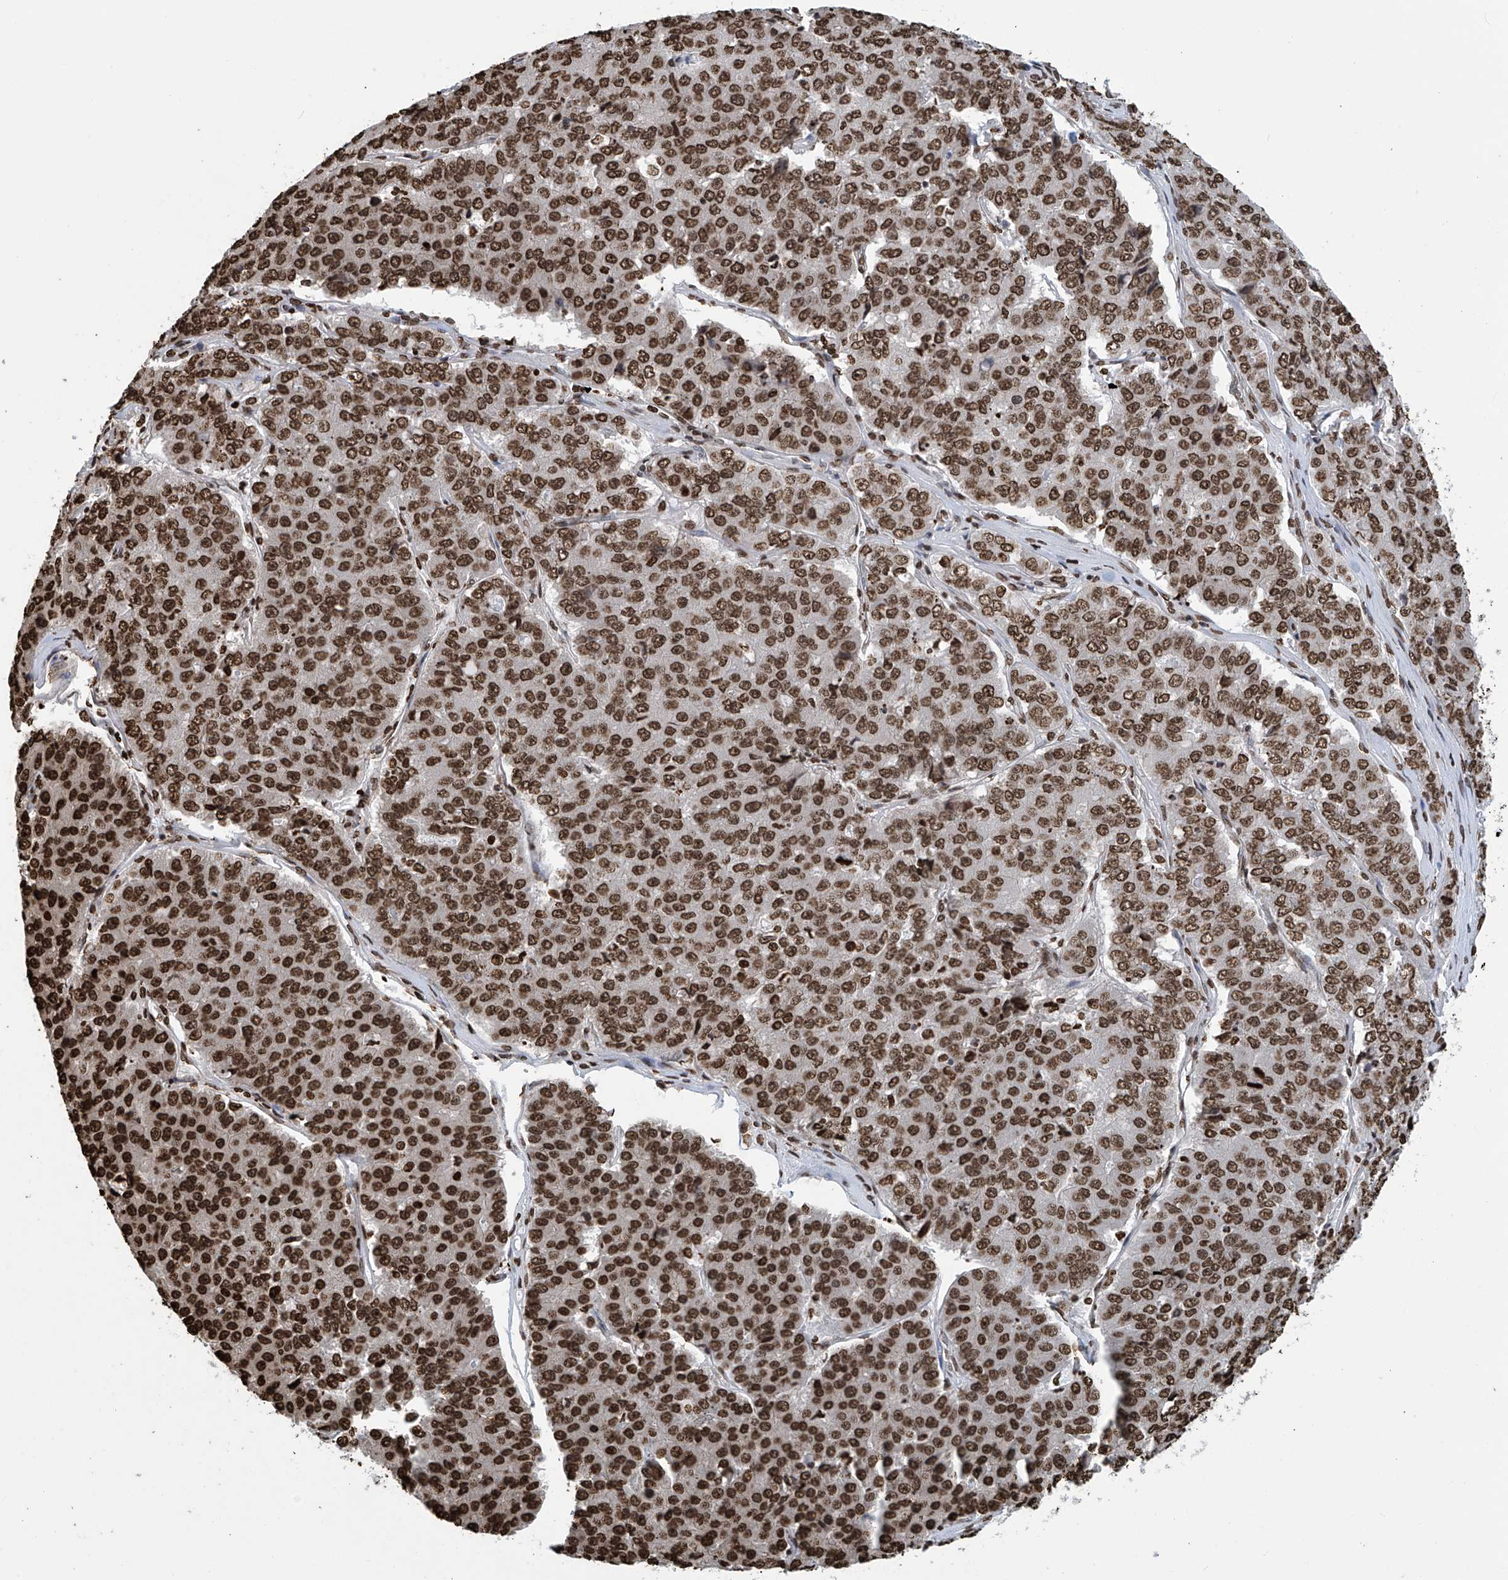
{"staining": {"intensity": "strong", "quantity": ">75%", "location": "nuclear"}, "tissue": "pancreatic cancer", "cell_type": "Tumor cells", "image_type": "cancer", "snomed": [{"axis": "morphology", "description": "Adenocarcinoma, NOS"}, {"axis": "topography", "description": "Pancreas"}], "caption": "This photomicrograph displays immunohistochemistry (IHC) staining of human pancreatic cancer, with high strong nuclear positivity in approximately >75% of tumor cells.", "gene": "DPPA2", "patient": {"sex": "male", "age": 50}}